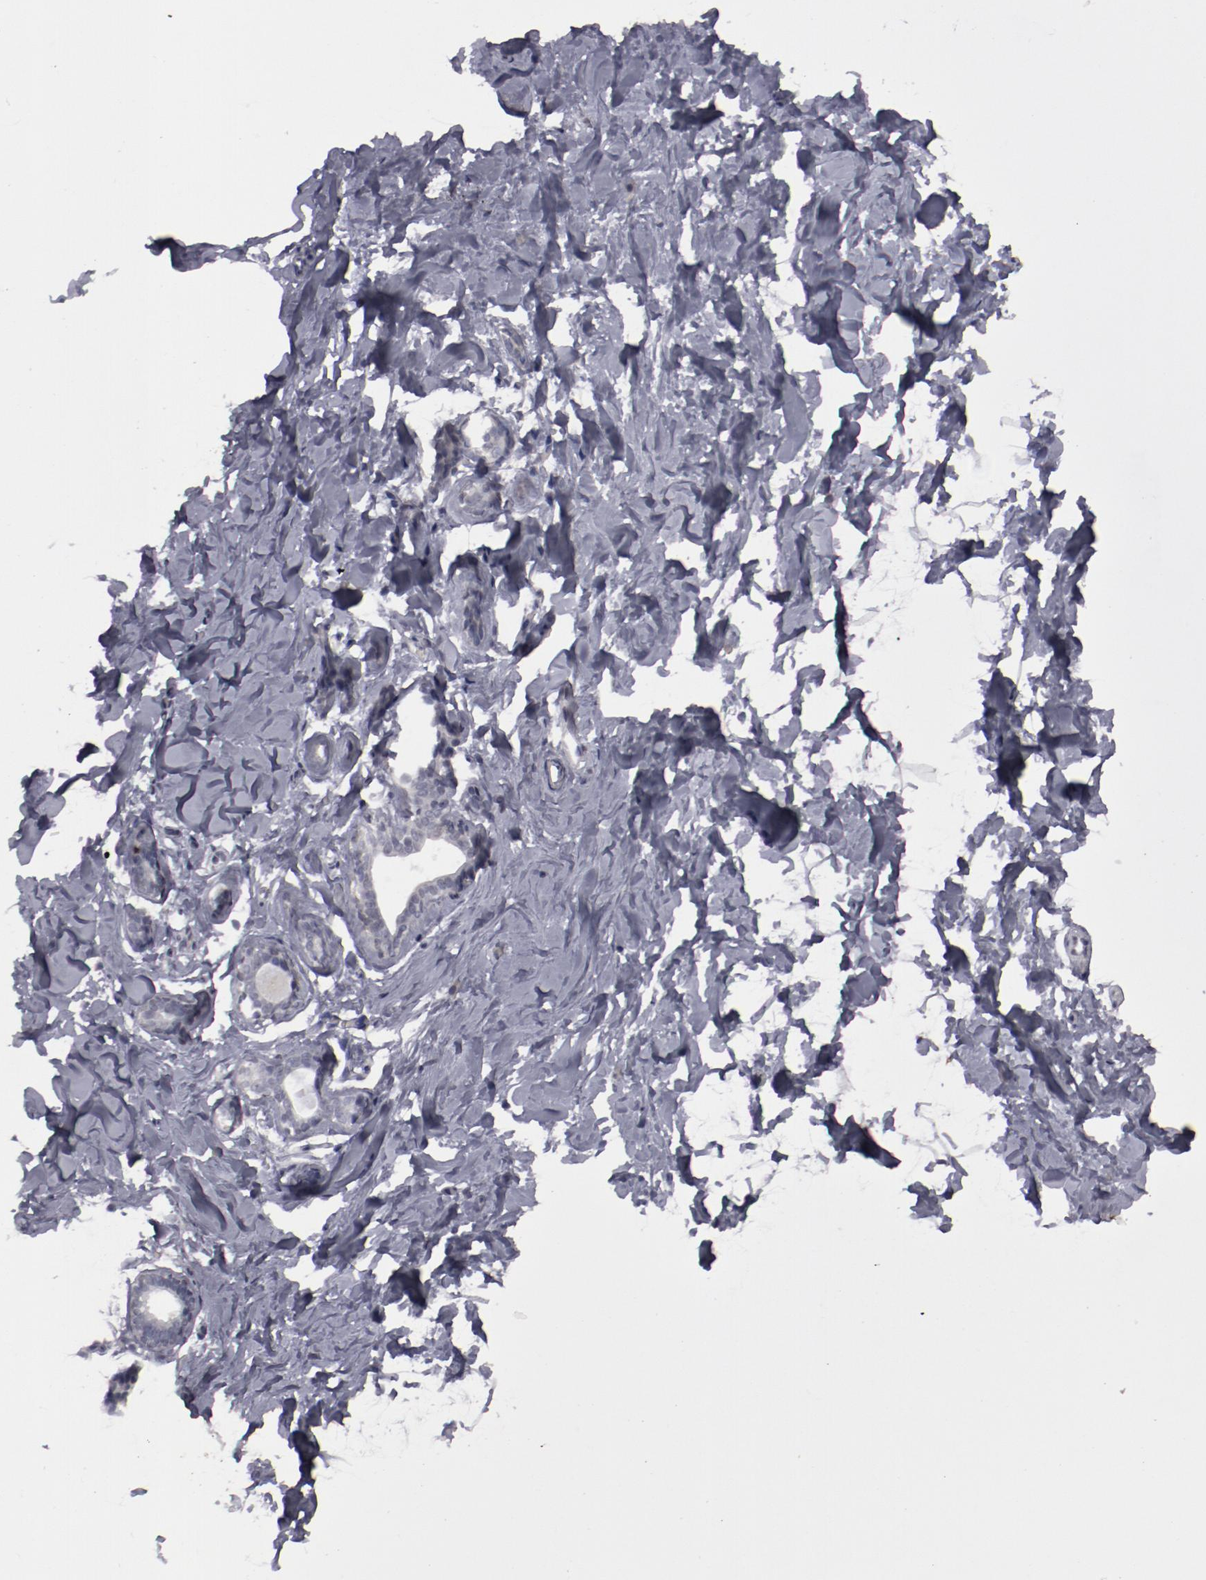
{"staining": {"intensity": "negative", "quantity": "none", "location": "none"}, "tissue": "breast", "cell_type": "Adipocytes", "image_type": "normal", "snomed": [{"axis": "morphology", "description": "Normal tissue, NOS"}, {"axis": "topography", "description": "Breast"}], "caption": "Immunohistochemical staining of normal breast exhibits no significant positivity in adipocytes. (Stains: DAB immunohistochemistry with hematoxylin counter stain, Microscopy: brightfield microscopy at high magnification).", "gene": "LEF1", "patient": {"sex": "female", "age": 23}}